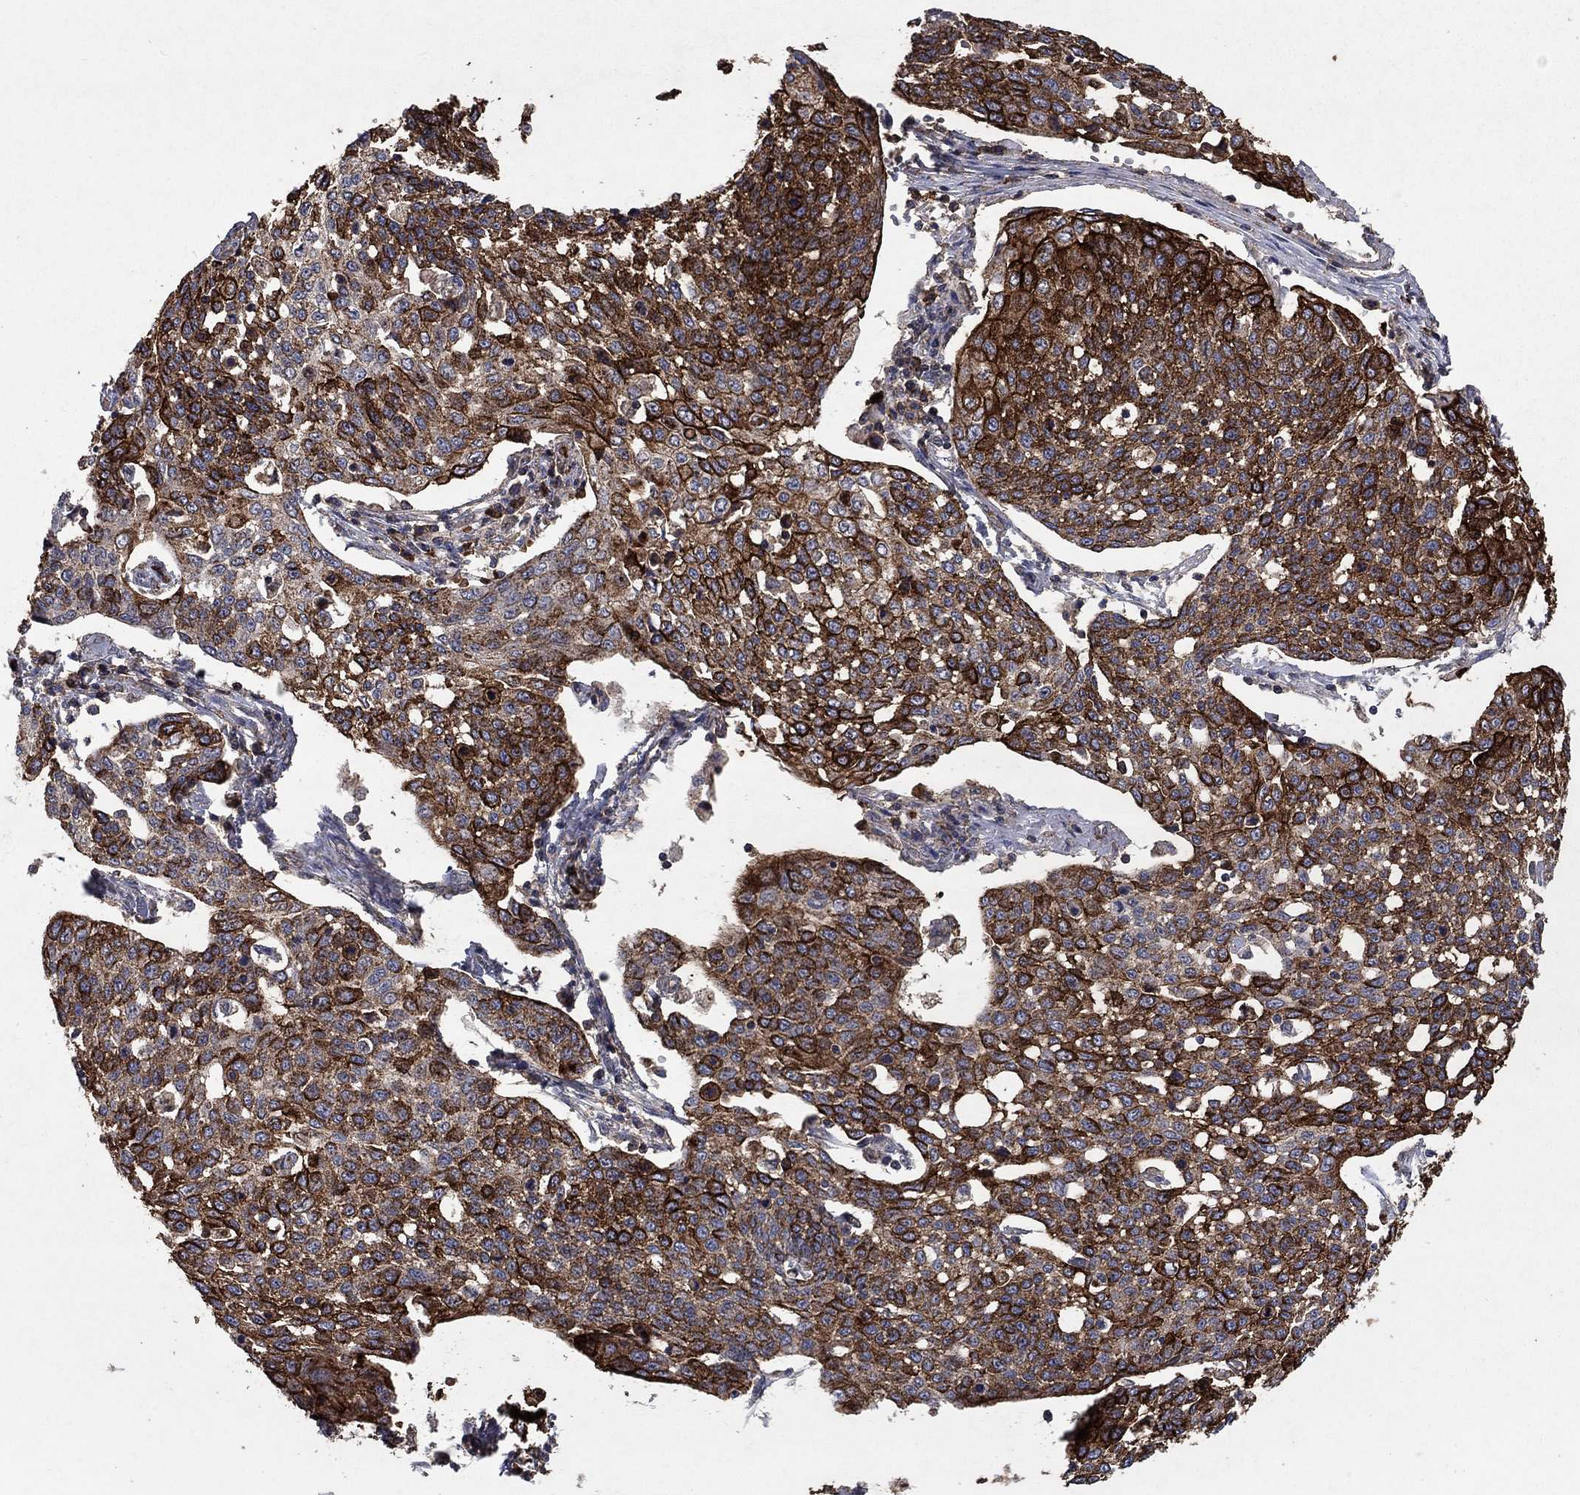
{"staining": {"intensity": "strong", "quantity": "25%-75%", "location": "cytoplasmic/membranous,nuclear"}, "tissue": "cervical cancer", "cell_type": "Tumor cells", "image_type": "cancer", "snomed": [{"axis": "morphology", "description": "Squamous cell carcinoma, NOS"}, {"axis": "topography", "description": "Cervix"}], "caption": "Immunohistochemical staining of cervical squamous cell carcinoma displays high levels of strong cytoplasmic/membranous and nuclear protein positivity in approximately 25%-75% of tumor cells.", "gene": "CD24", "patient": {"sex": "female", "age": 34}}